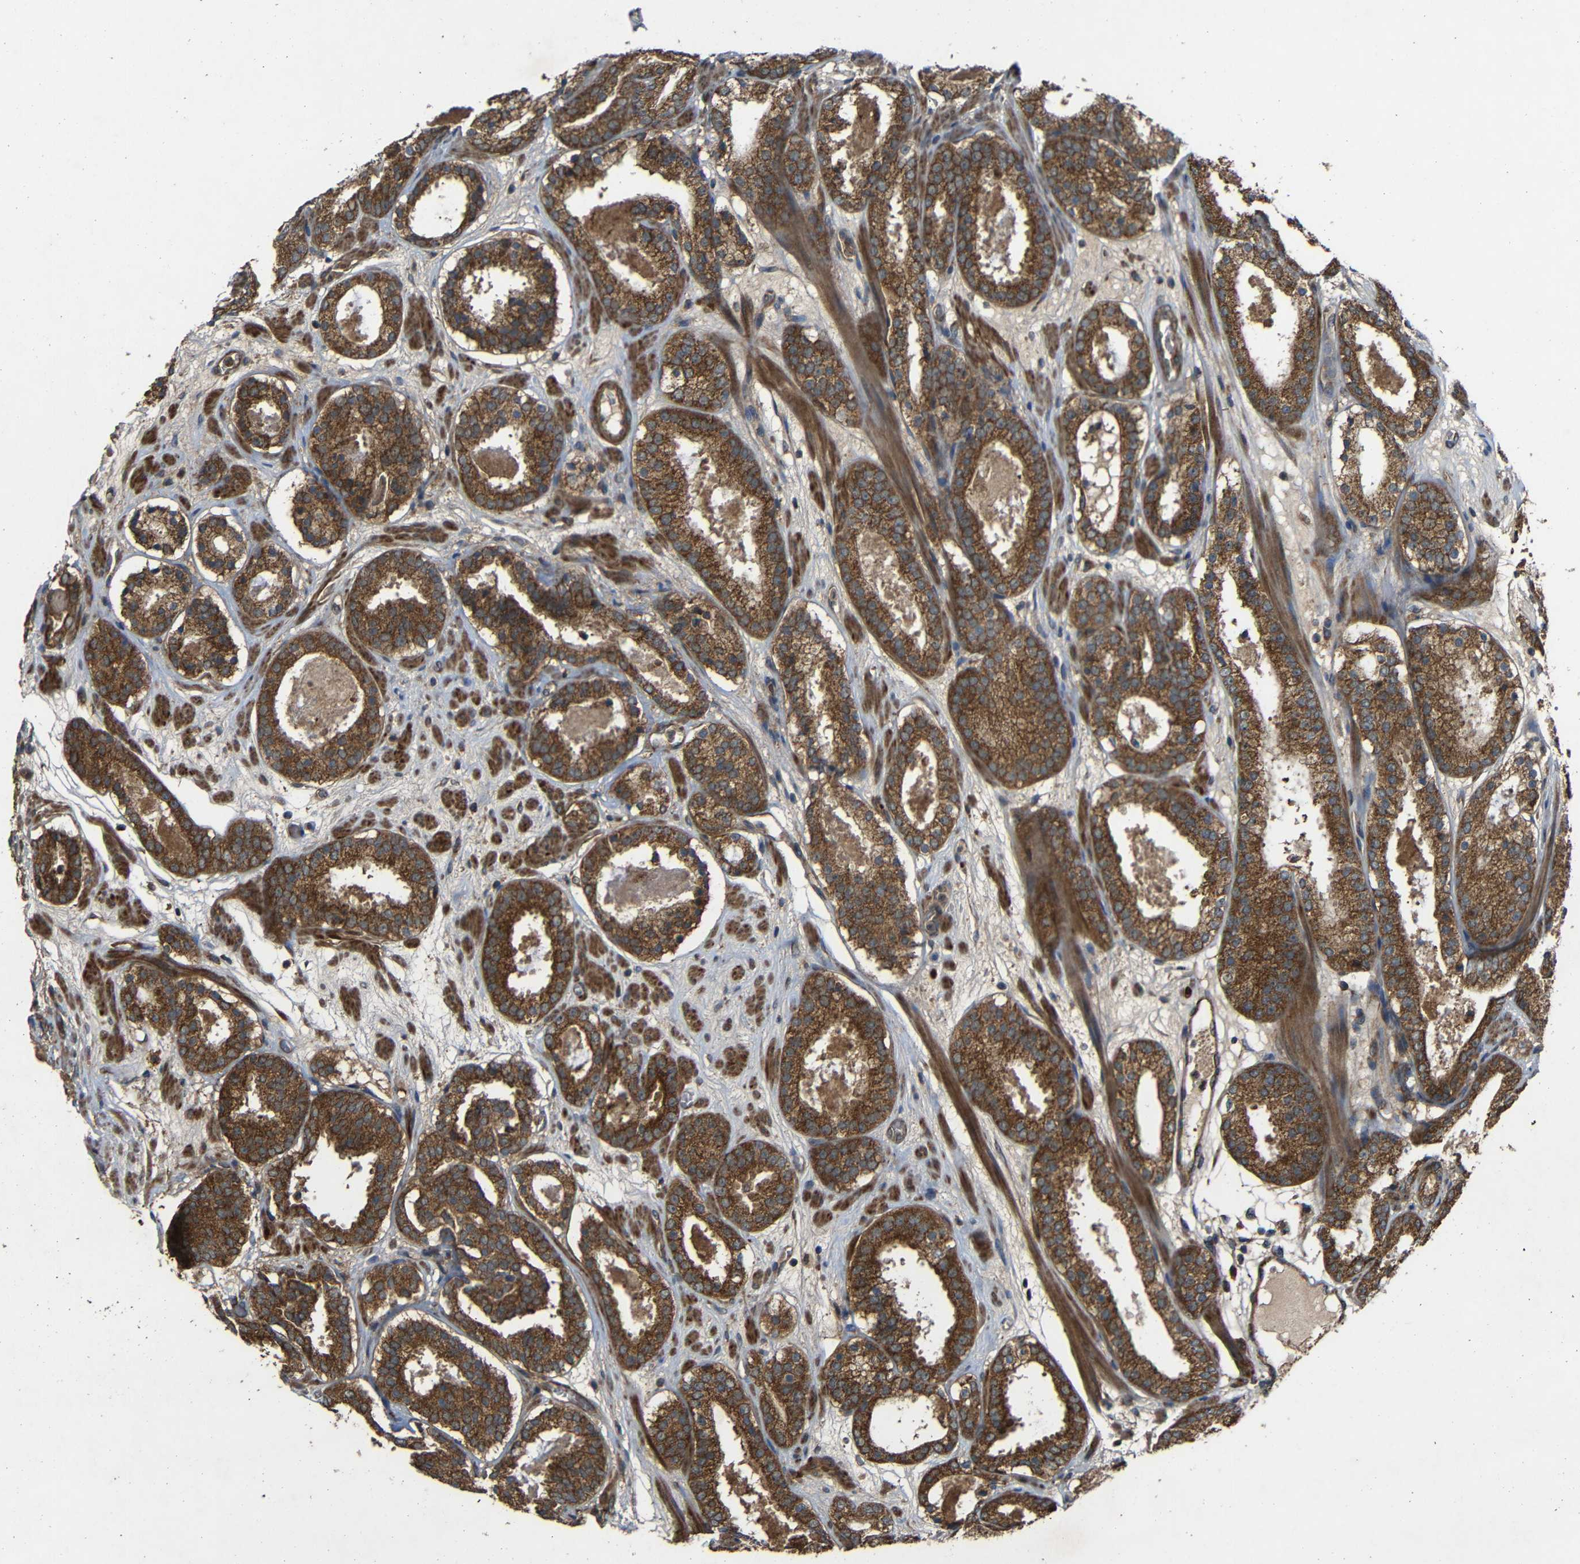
{"staining": {"intensity": "strong", "quantity": ">75%", "location": "cytoplasmic/membranous"}, "tissue": "prostate cancer", "cell_type": "Tumor cells", "image_type": "cancer", "snomed": [{"axis": "morphology", "description": "Adenocarcinoma, Low grade"}, {"axis": "topography", "description": "Prostate"}], "caption": "Immunohistochemical staining of prostate cancer (adenocarcinoma (low-grade)) exhibits high levels of strong cytoplasmic/membranous protein expression in approximately >75% of tumor cells. Using DAB (brown) and hematoxylin (blue) stains, captured at high magnification using brightfield microscopy.", "gene": "C1GALT1", "patient": {"sex": "male", "age": 69}}